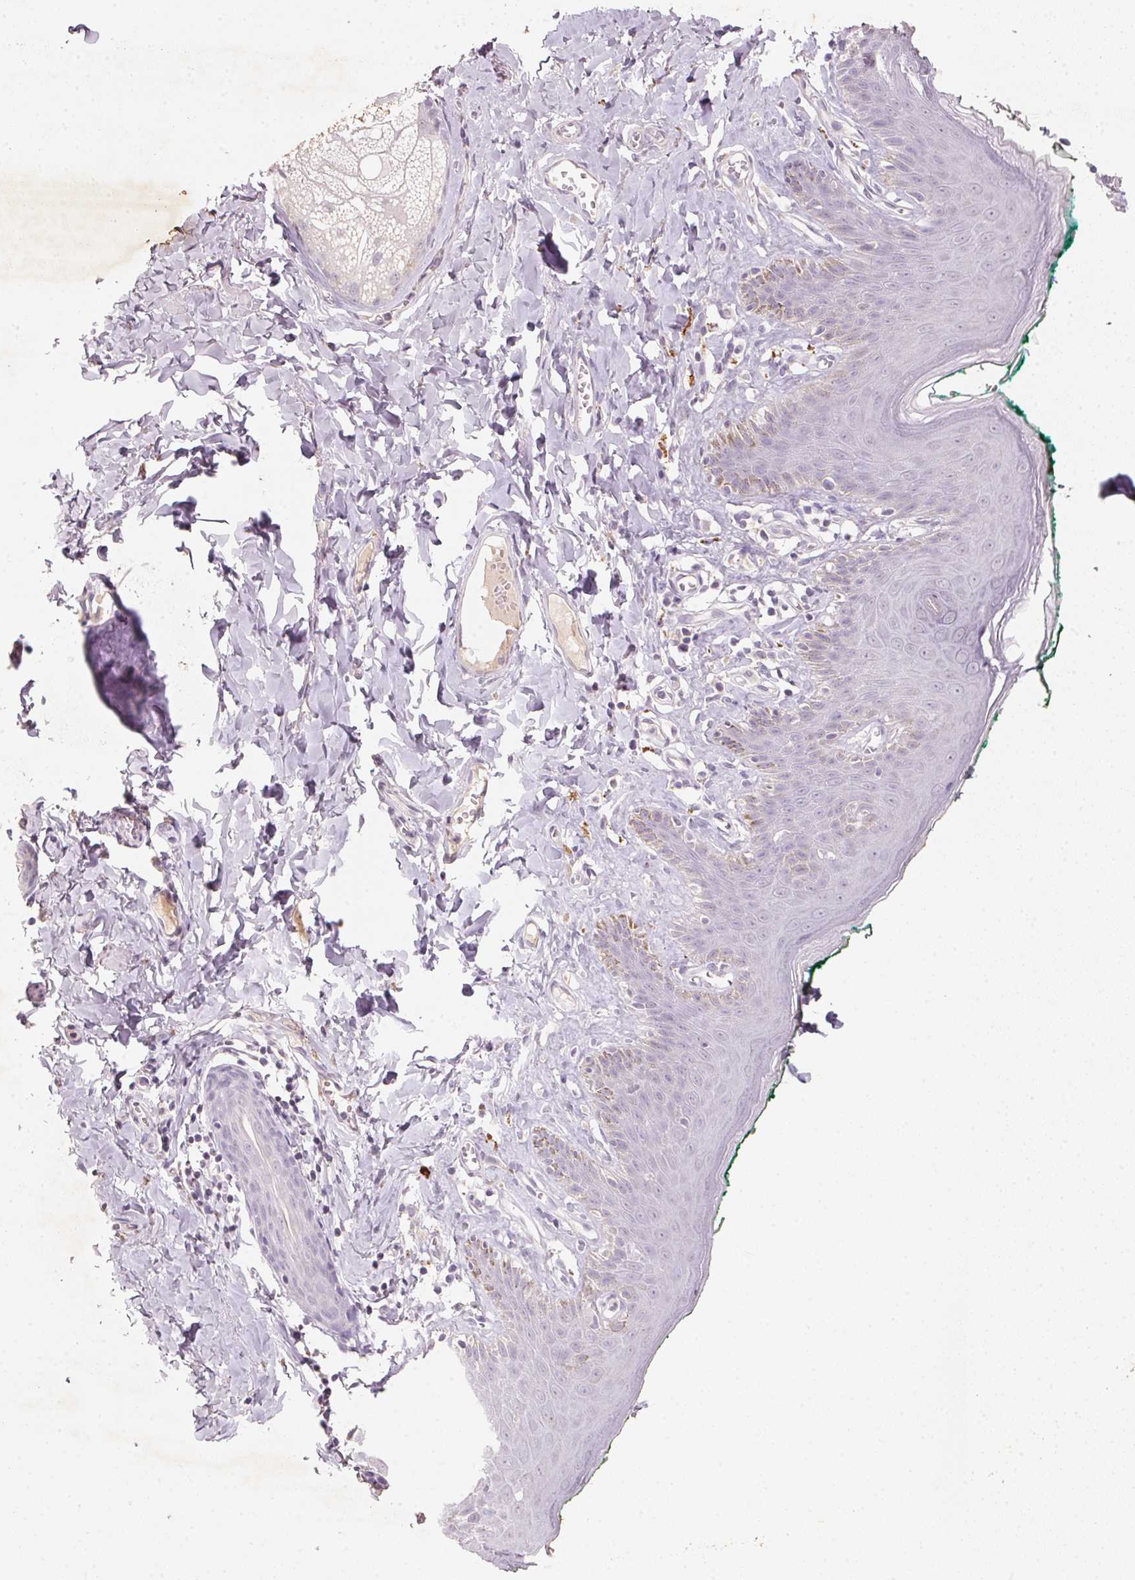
{"staining": {"intensity": "negative", "quantity": "none", "location": "none"}, "tissue": "skin", "cell_type": "Epidermal cells", "image_type": "normal", "snomed": [{"axis": "morphology", "description": "Normal tissue, NOS"}, {"axis": "topography", "description": "Vulva"}, {"axis": "topography", "description": "Peripheral nerve tissue"}], "caption": "The photomicrograph demonstrates no significant staining in epidermal cells of skin.", "gene": "CXCL5", "patient": {"sex": "female", "age": 66}}